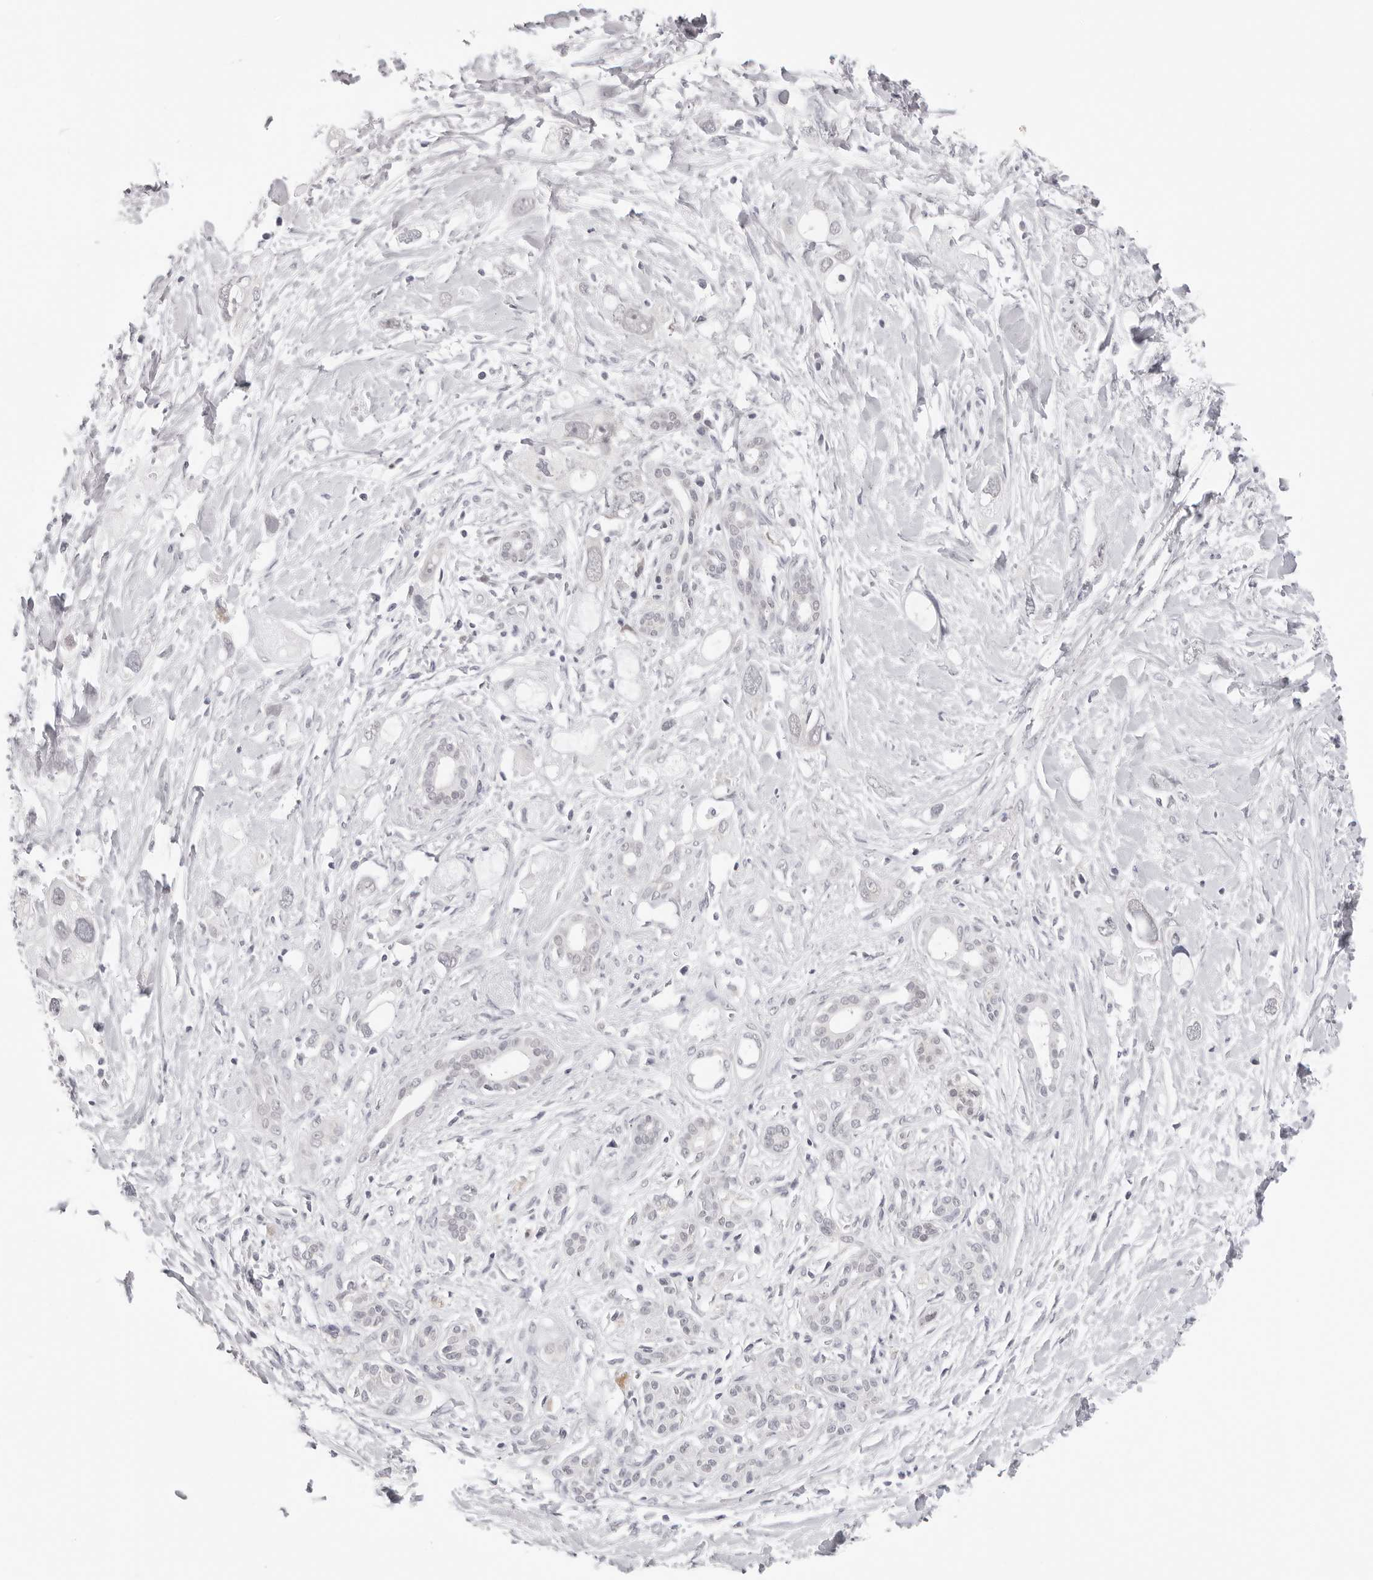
{"staining": {"intensity": "negative", "quantity": "none", "location": "none"}, "tissue": "pancreatic cancer", "cell_type": "Tumor cells", "image_type": "cancer", "snomed": [{"axis": "morphology", "description": "Adenocarcinoma, NOS"}, {"axis": "topography", "description": "Pancreas"}], "caption": "Protein analysis of pancreatic cancer exhibits no significant positivity in tumor cells.", "gene": "PRUNE1", "patient": {"sex": "female", "age": 56}}